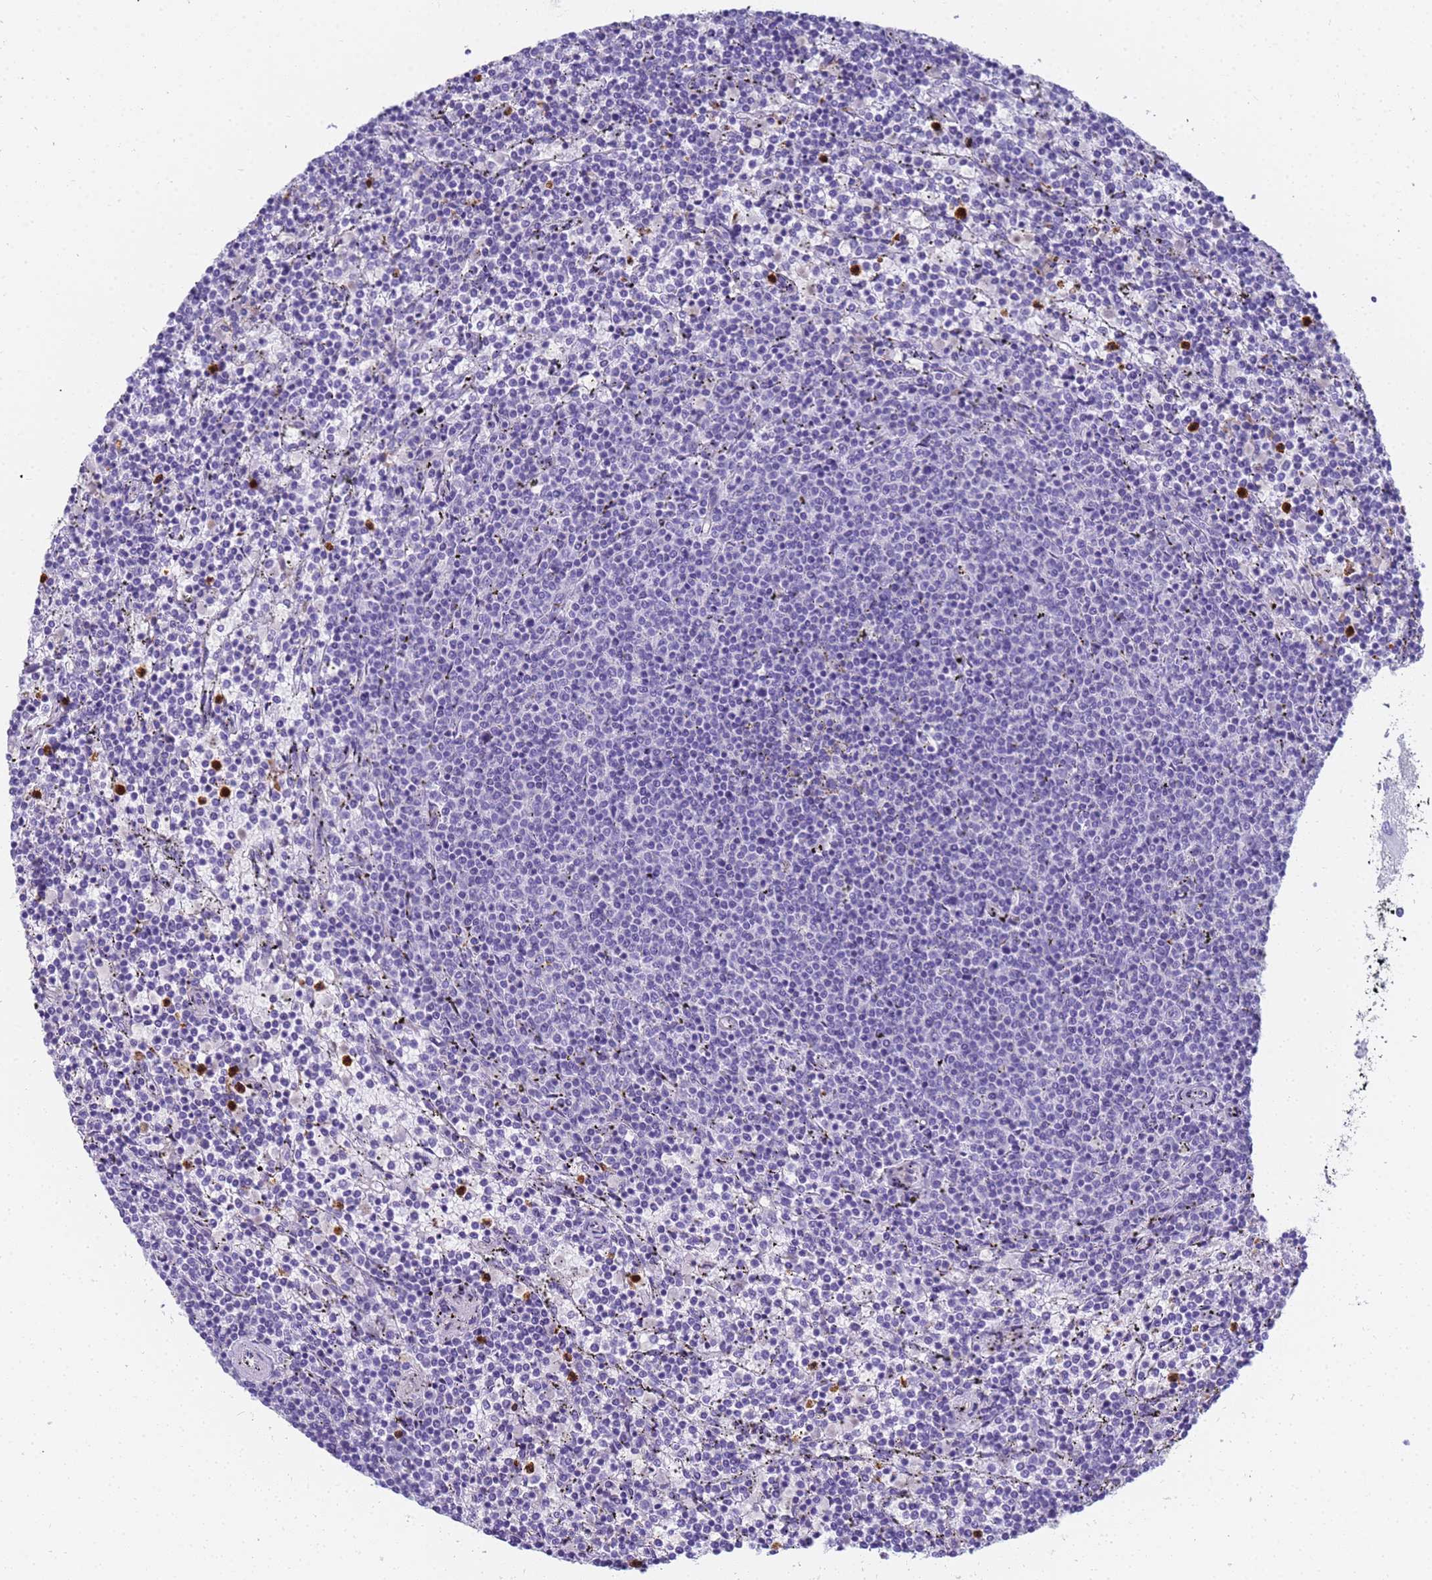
{"staining": {"intensity": "negative", "quantity": "none", "location": "none"}, "tissue": "lymphoma", "cell_type": "Tumor cells", "image_type": "cancer", "snomed": [{"axis": "morphology", "description": "Malignant lymphoma, non-Hodgkin's type, Low grade"}, {"axis": "topography", "description": "Spleen"}], "caption": "Immunohistochemistry of human lymphoma exhibits no expression in tumor cells. (DAB (3,3'-diaminobenzidine) IHC with hematoxylin counter stain).", "gene": "RNASE2", "patient": {"sex": "female", "age": 50}}